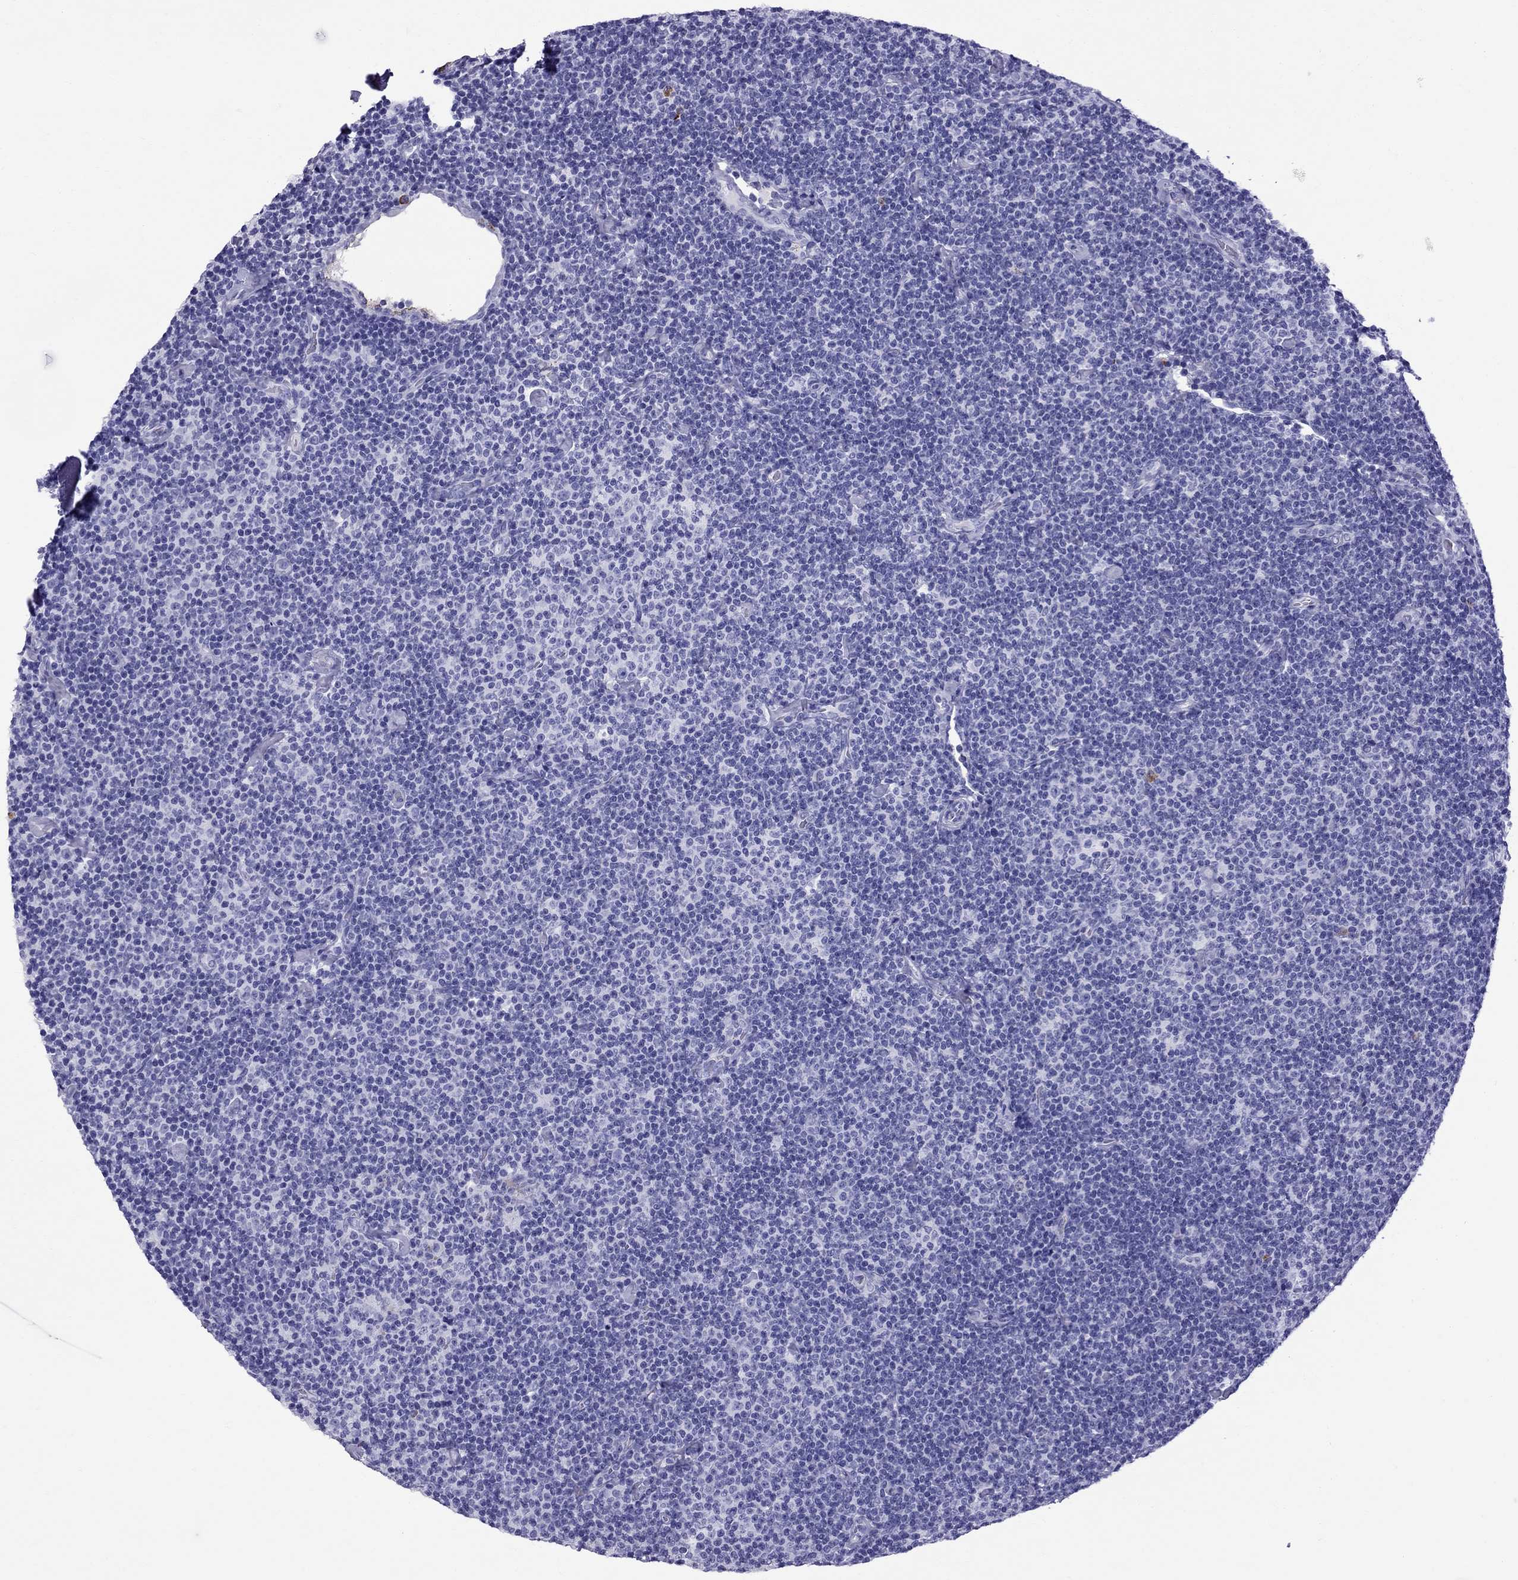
{"staining": {"intensity": "negative", "quantity": "none", "location": "none"}, "tissue": "lymphoma", "cell_type": "Tumor cells", "image_type": "cancer", "snomed": [{"axis": "morphology", "description": "Malignant lymphoma, non-Hodgkin's type, Low grade"}, {"axis": "topography", "description": "Lymph node"}], "caption": "A high-resolution micrograph shows immunohistochemistry staining of low-grade malignant lymphoma, non-Hodgkin's type, which shows no significant expression in tumor cells. (DAB immunohistochemistry (IHC) visualized using brightfield microscopy, high magnification).", "gene": "SCART1", "patient": {"sex": "male", "age": 81}}